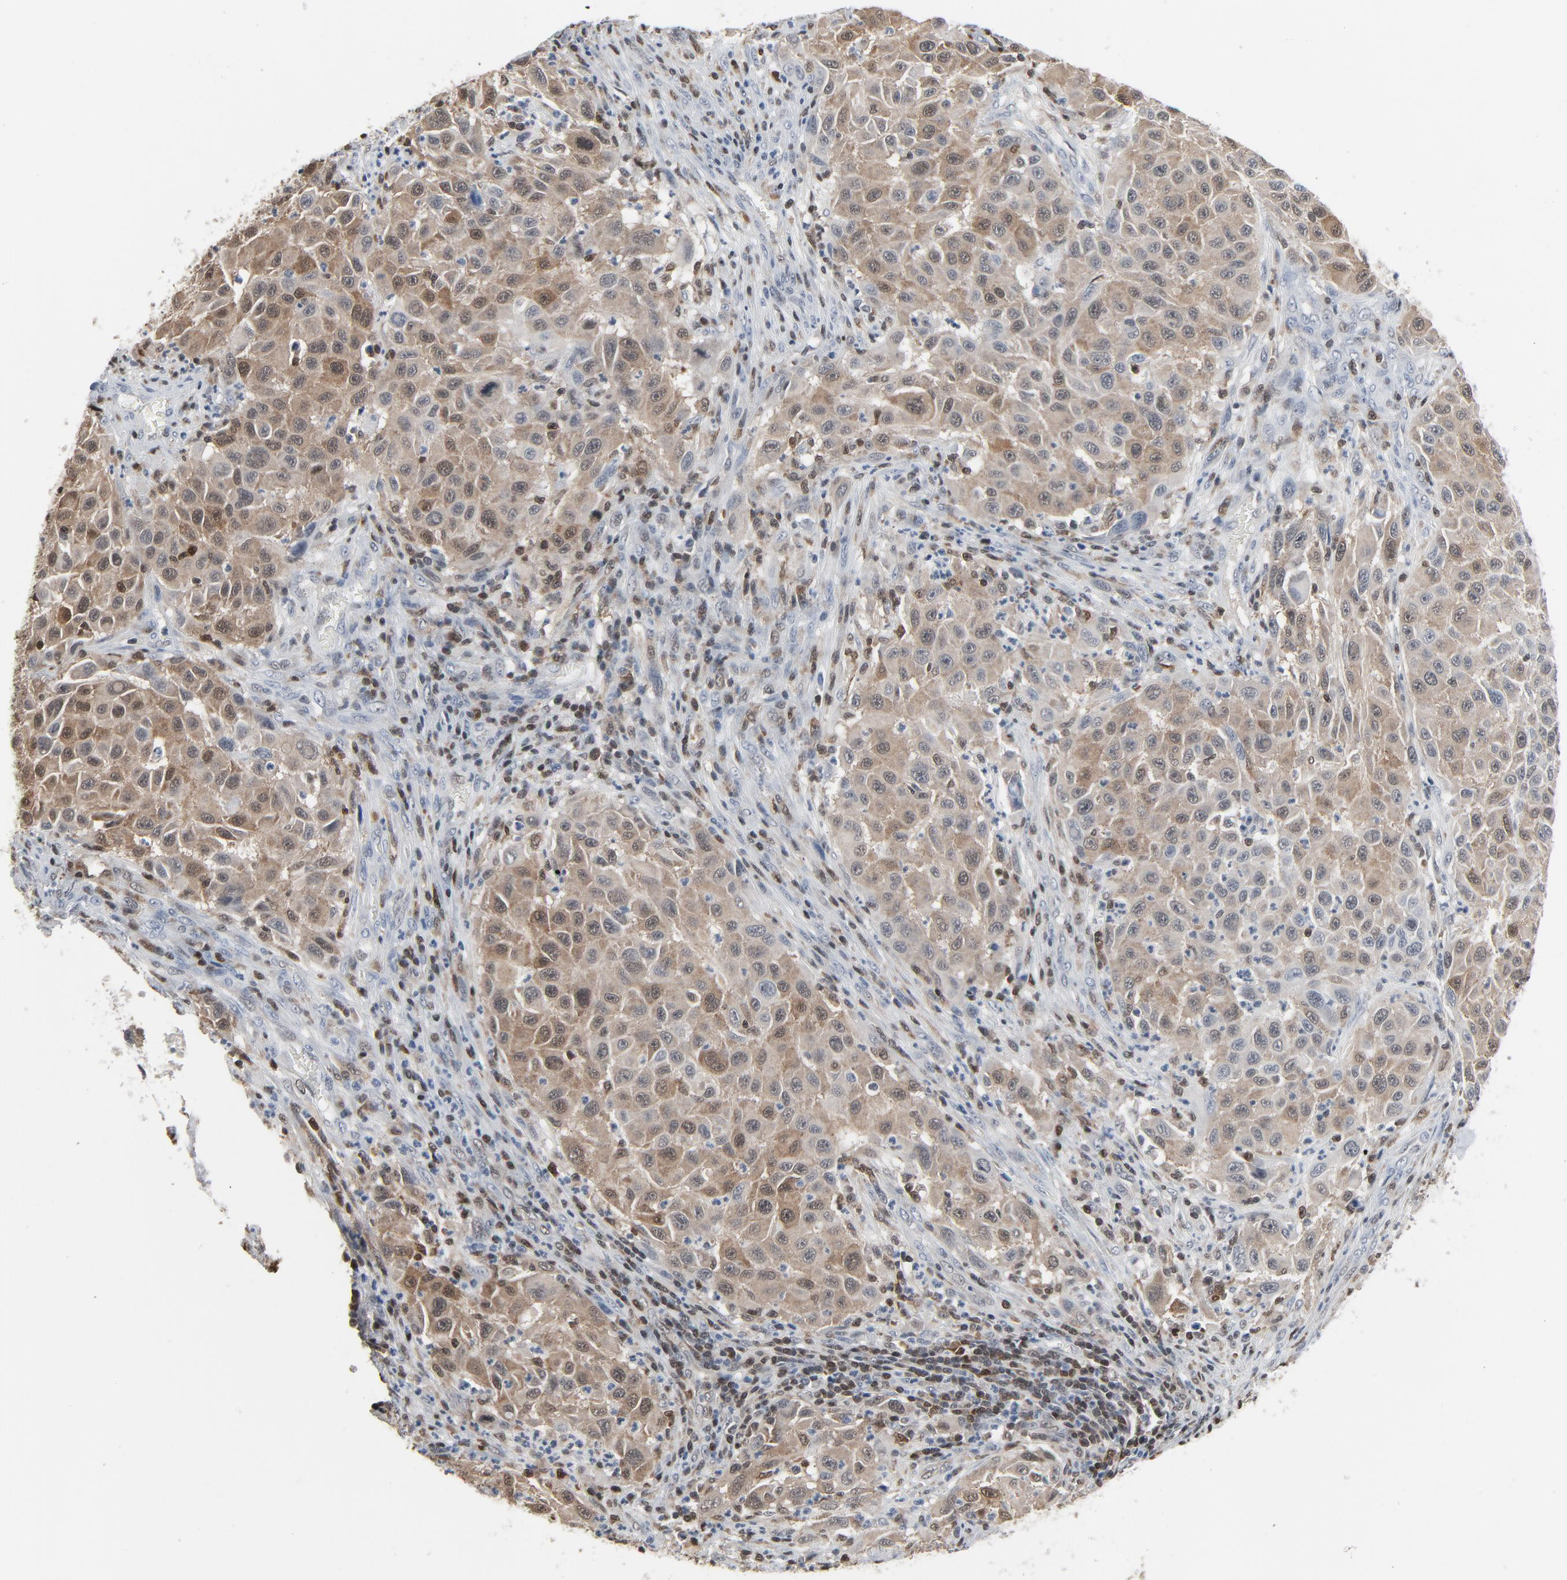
{"staining": {"intensity": "strong", "quantity": ">75%", "location": "cytoplasmic/membranous,nuclear"}, "tissue": "melanoma", "cell_type": "Tumor cells", "image_type": "cancer", "snomed": [{"axis": "morphology", "description": "Malignant melanoma, Metastatic site"}, {"axis": "topography", "description": "Lymph node"}], "caption": "IHC staining of melanoma, which exhibits high levels of strong cytoplasmic/membranous and nuclear positivity in approximately >75% of tumor cells indicating strong cytoplasmic/membranous and nuclear protein positivity. The staining was performed using DAB (brown) for protein detection and nuclei were counterstained in hematoxylin (blue).", "gene": "STAT5A", "patient": {"sex": "male", "age": 61}}